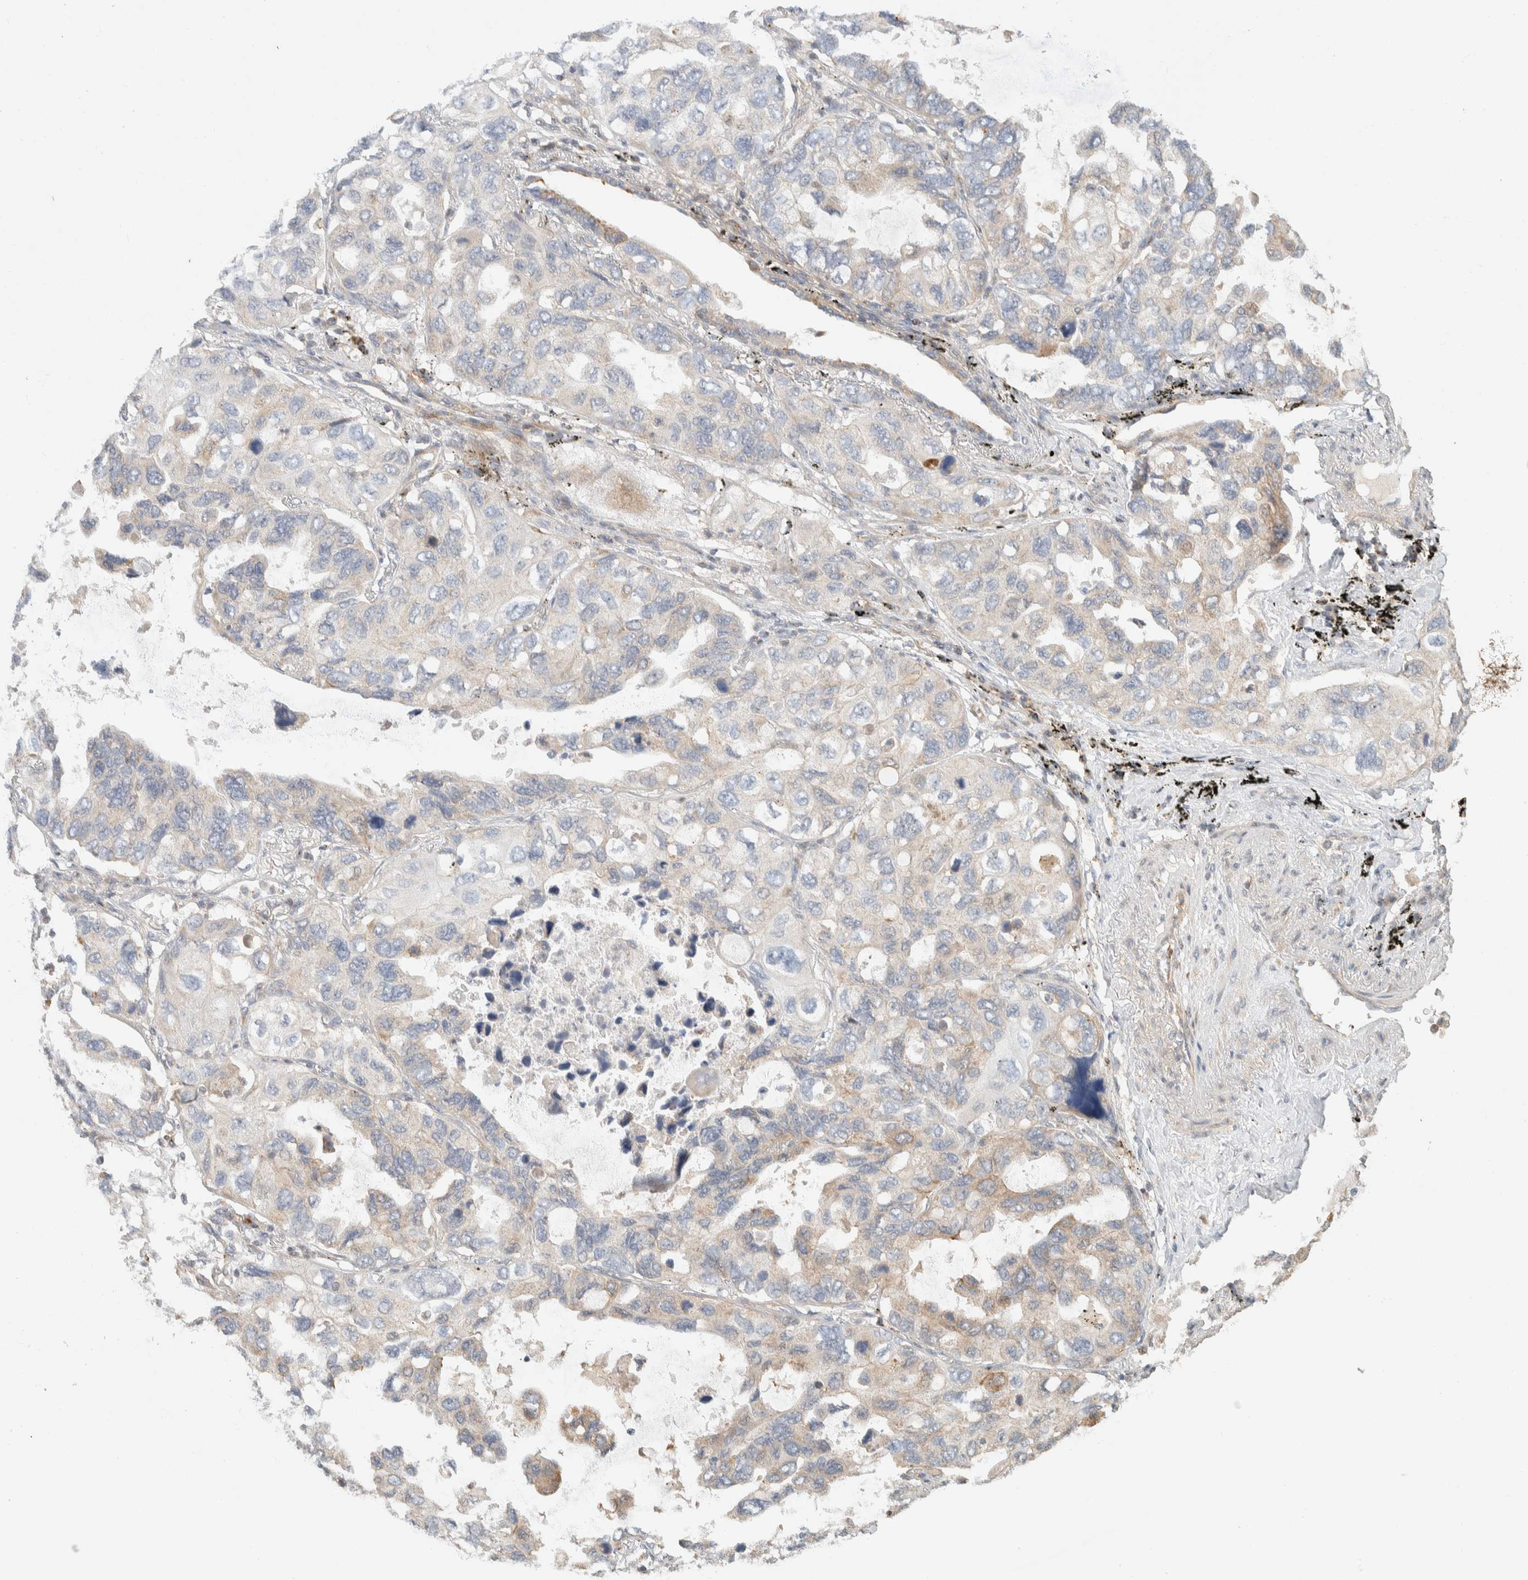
{"staining": {"intensity": "weak", "quantity": "<25%", "location": "cytoplasmic/membranous"}, "tissue": "lung cancer", "cell_type": "Tumor cells", "image_type": "cancer", "snomed": [{"axis": "morphology", "description": "Squamous cell carcinoma, NOS"}, {"axis": "topography", "description": "Lung"}], "caption": "Immunohistochemical staining of lung squamous cell carcinoma exhibits no significant positivity in tumor cells.", "gene": "KIF9", "patient": {"sex": "female", "age": 73}}